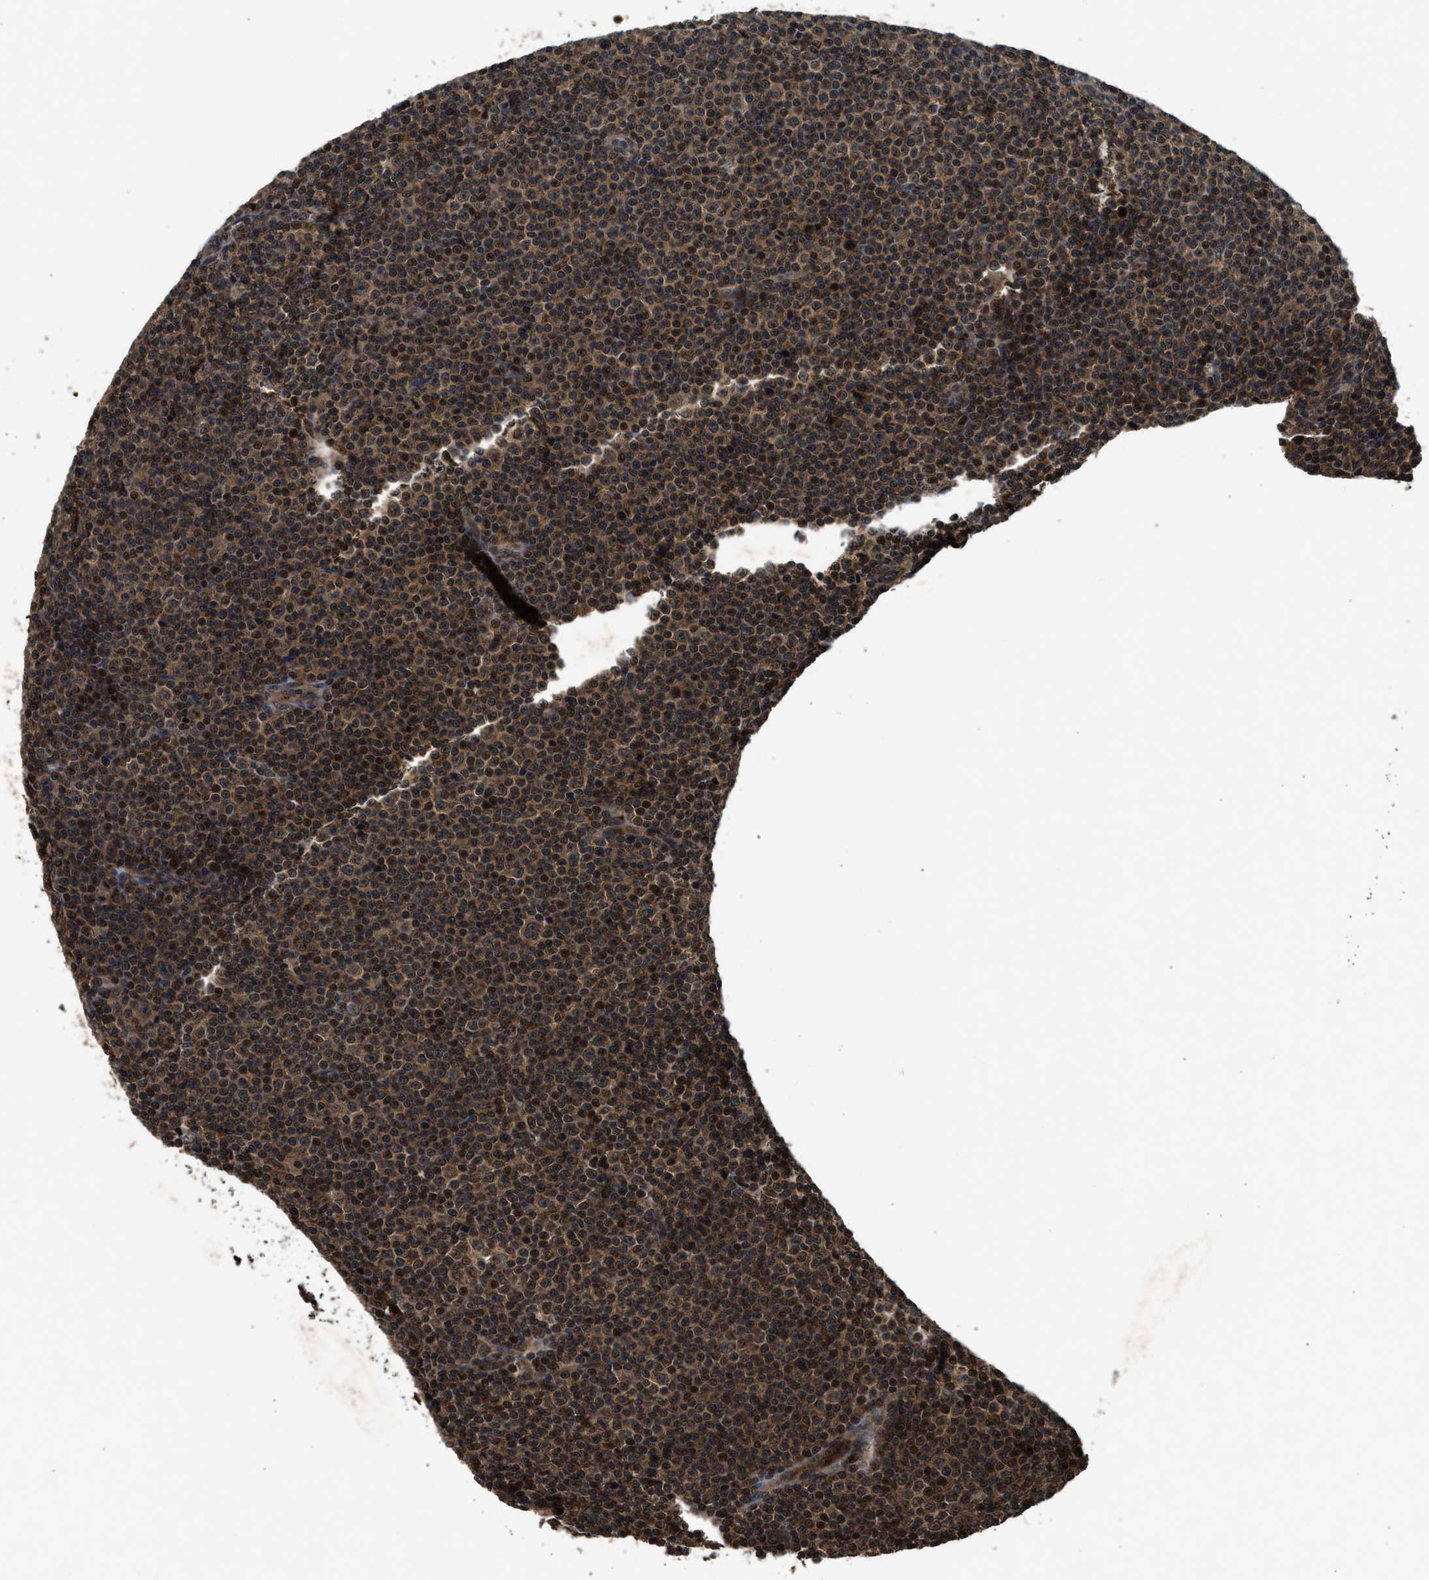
{"staining": {"intensity": "moderate", "quantity": ">75%", "location": "cytoplasmic/membranous"}, "tissue": "lymphoma", "cell_type": "Tumor cells", "image_type": "cancer", "snomed": [{"axis": "morphology", "description": "Malignant lymphoma, non-Hodgkin's type, Low grade"}, {"axis": "topography", "description": "Lymph node"}], "caption": "A photomicrograph showing moderate cytoplasmic/membranous expression in approximately >75% of tumor cells in lymphoma, as visualized by brown immunohistochemical staining.", "gene": "RPS6KB1", "patient": {"sex": "female", "age": 67}}